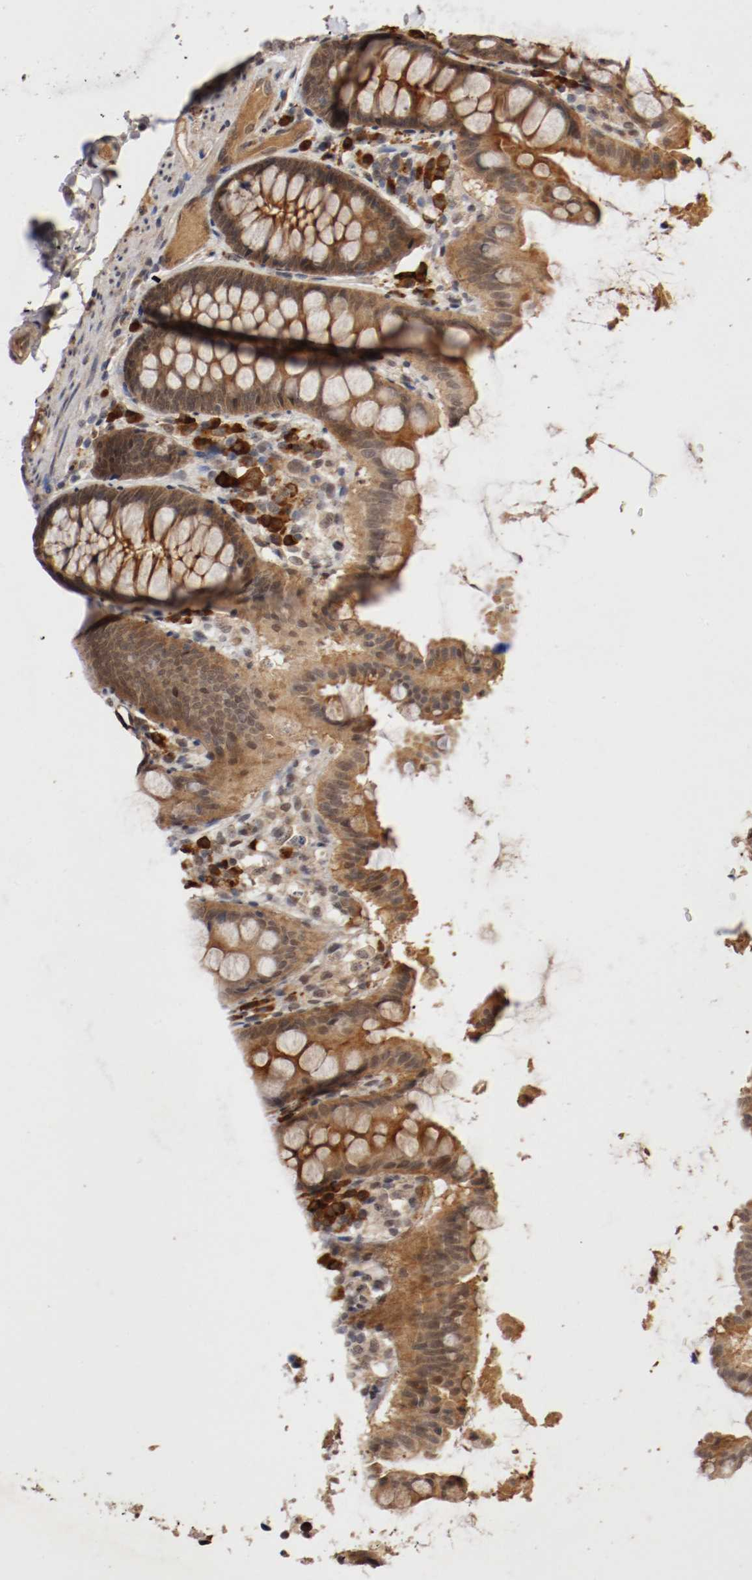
{"staining": {"intensity": "weak", "quantity": ">75%", "location": "cytoplasmic/membranous"}, "tissue": "colon", "cell_type": "Endothelial cells", "image_type": "normal", "snomed": [{"axis": "morphology", "description": "Normal tissue, NOS"}, {"axis": "topography", "description": "Colon"}], "caption": "An image of human colon stained for a protein exhibits weak cytoplasmic/membranous brown staining in endothelial cells.", "gene": "DNMT3B", "patient": {"sex": "female", "age": 61}}